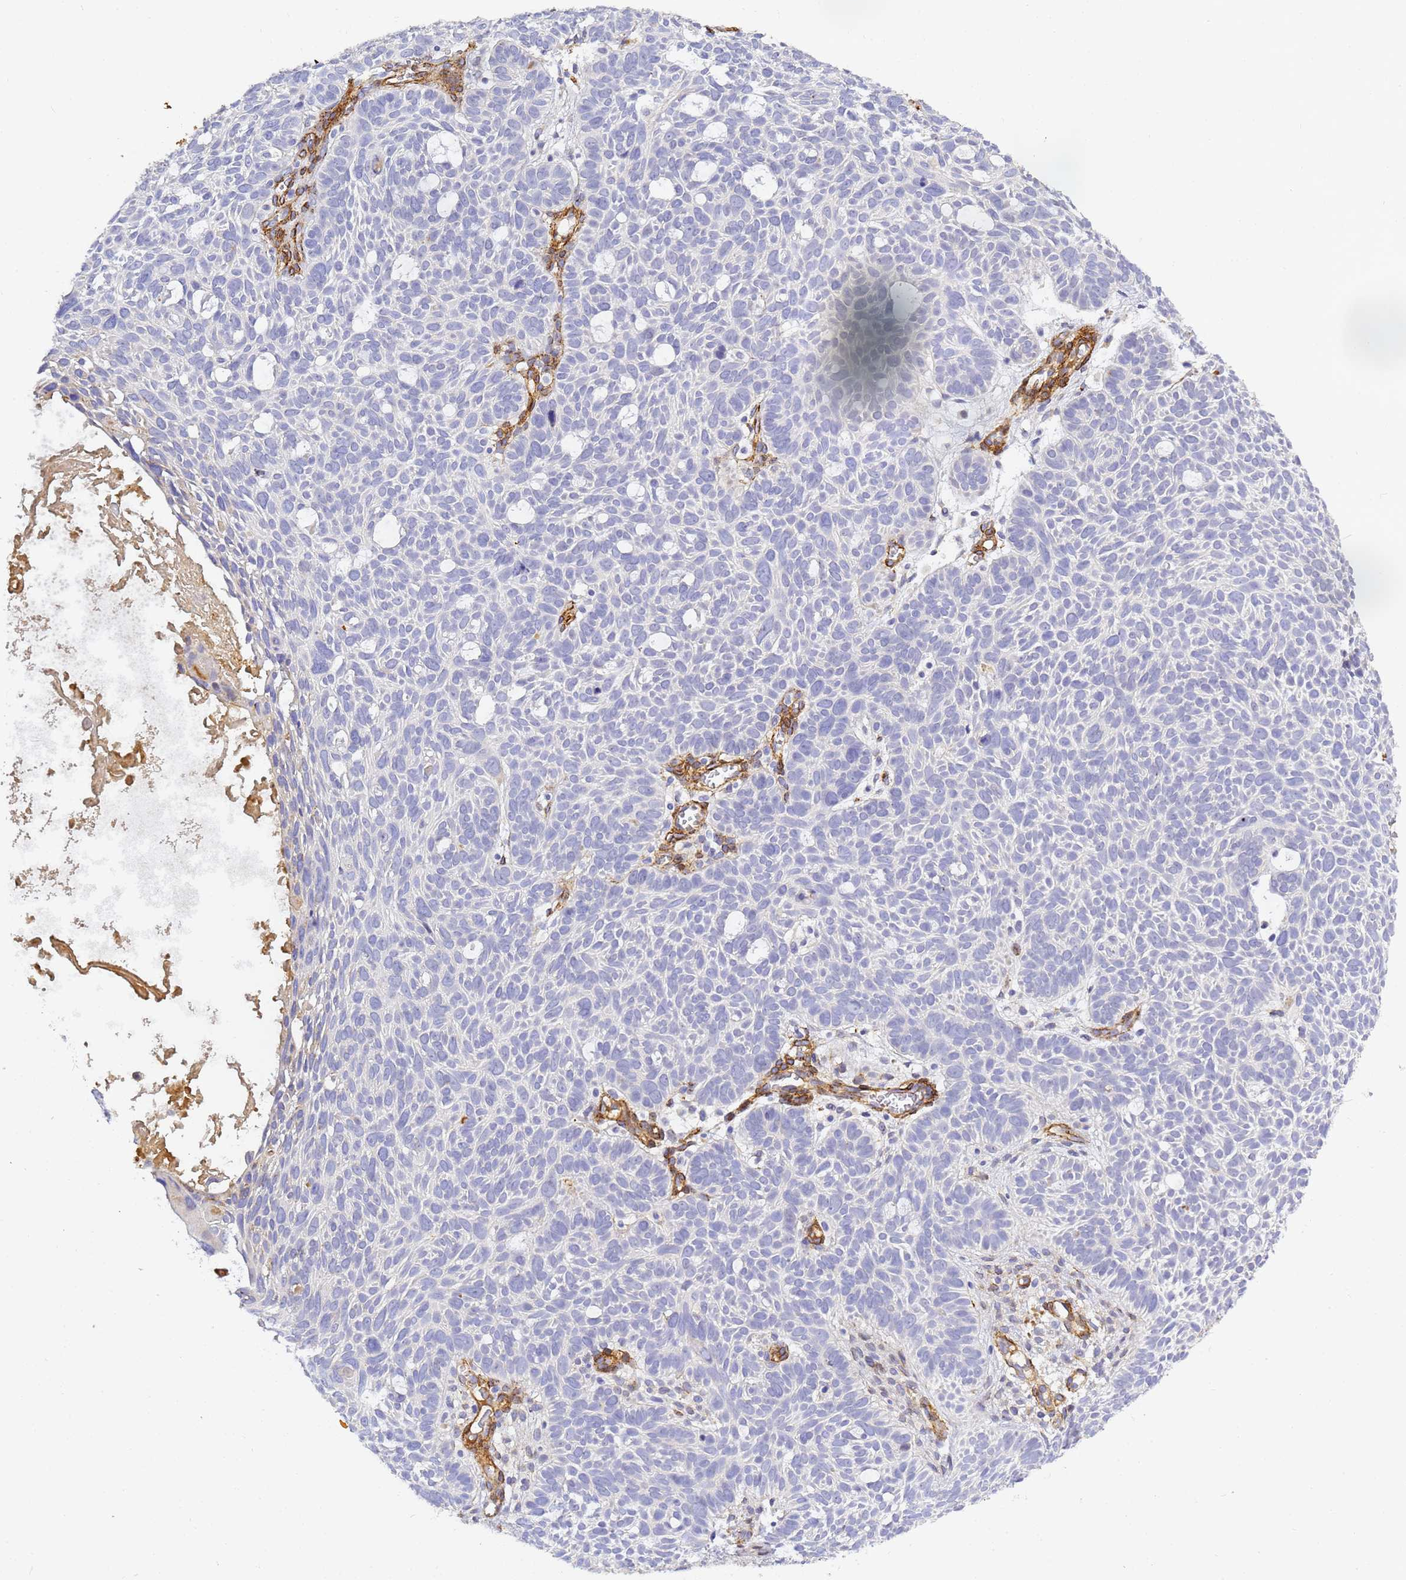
{"staining": {"intensity": "negative", "quantity": "none", "location": "none"}, "tissue": "skin cancer", "cell_type": "Tumor cells", "image_type": "cancer", "snomed": [{"axis": "morphology", "description": "Basal cell carcinoma"}, {"axis": "topography", "description": "Skin"}], "caption": "Human skin basal cell carcinoma stained for a protein using immunohistochemistry (IHC) reveals no staining in tumor cells.", "gene": "CFH", "patient": {"sex": "male", "age": 69}}